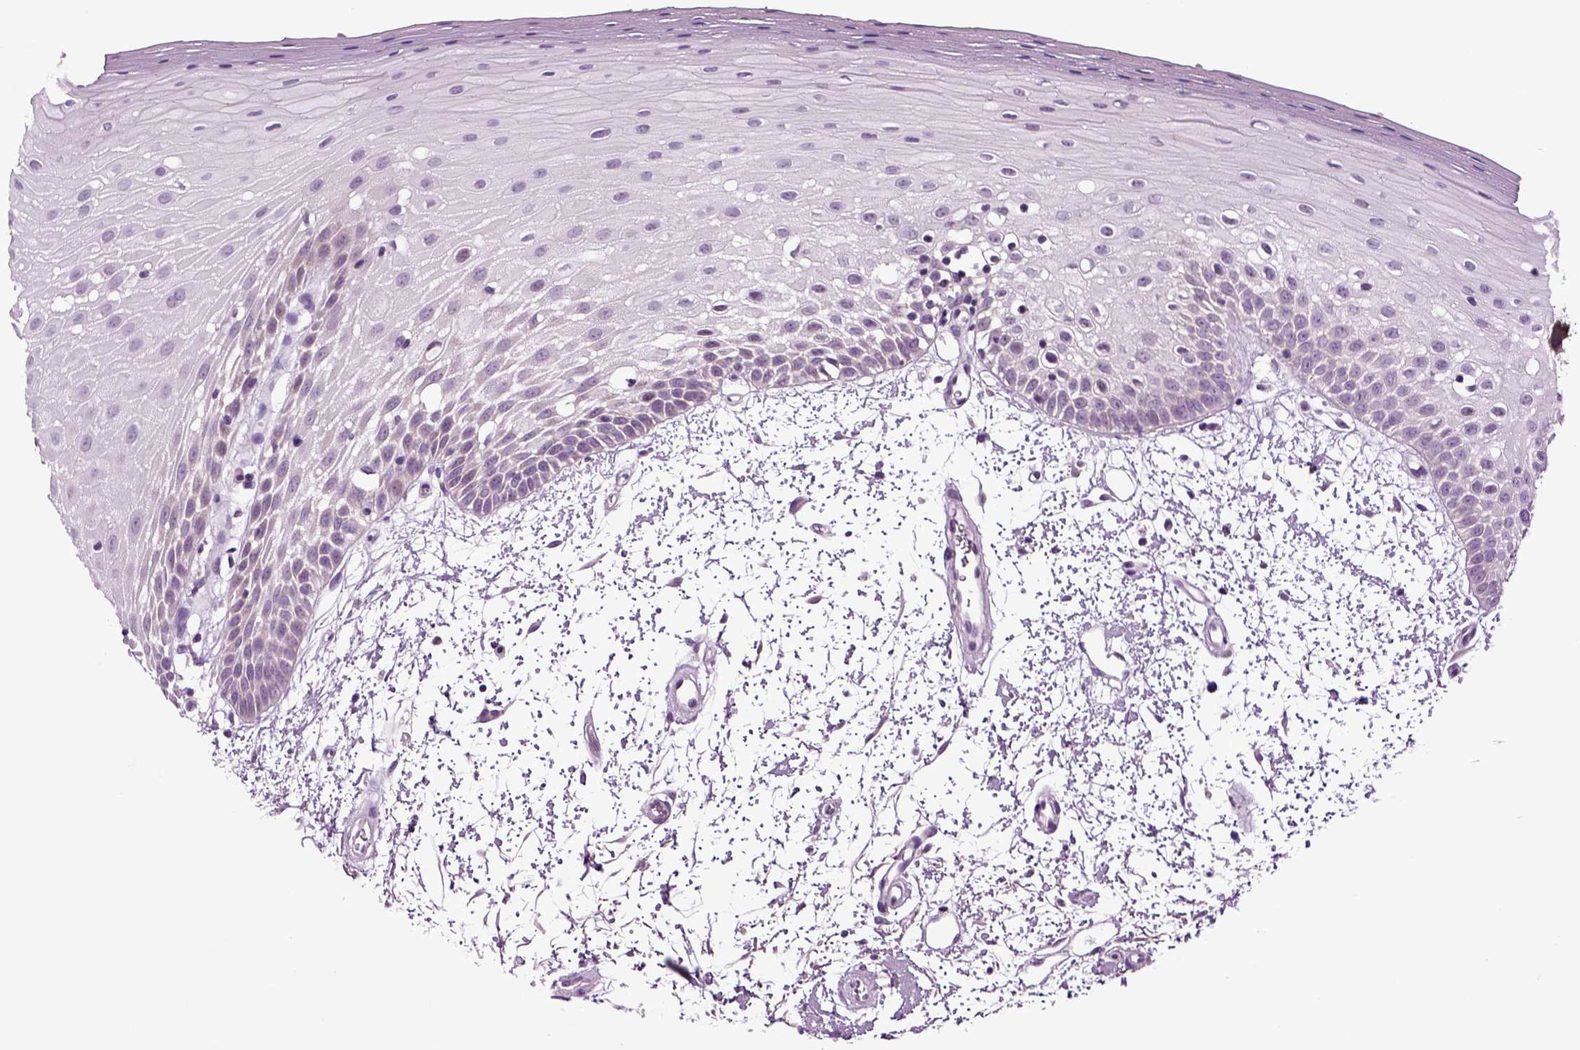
{"staining": {"intensity": "negative", "quantity": "none", "location": "none"}, "tissue": "oral mucosa", "cell_type": "Squamous epithelial cells", "image_type": "normal", "snomed": [{"axis": "morphology", "description": "Normal tissue, NOS"}, {"axis": "morphology", "description": "Squamous cell carcinoma, NOS"}, {"axis": "topography", "description": "Oral tissue"}, {"axis": "topography", "description": "Head-Neck"}], "caption": "This micrograph is of benign oral mucosa stained with immunohistochemistry (IHC) to label a protein in brown with the nuclei are counter-stained blue. There is no expression in squamous epithelial cells.", "gene": "PLCH2", "patient": {"sex": "female", "age": 75}}